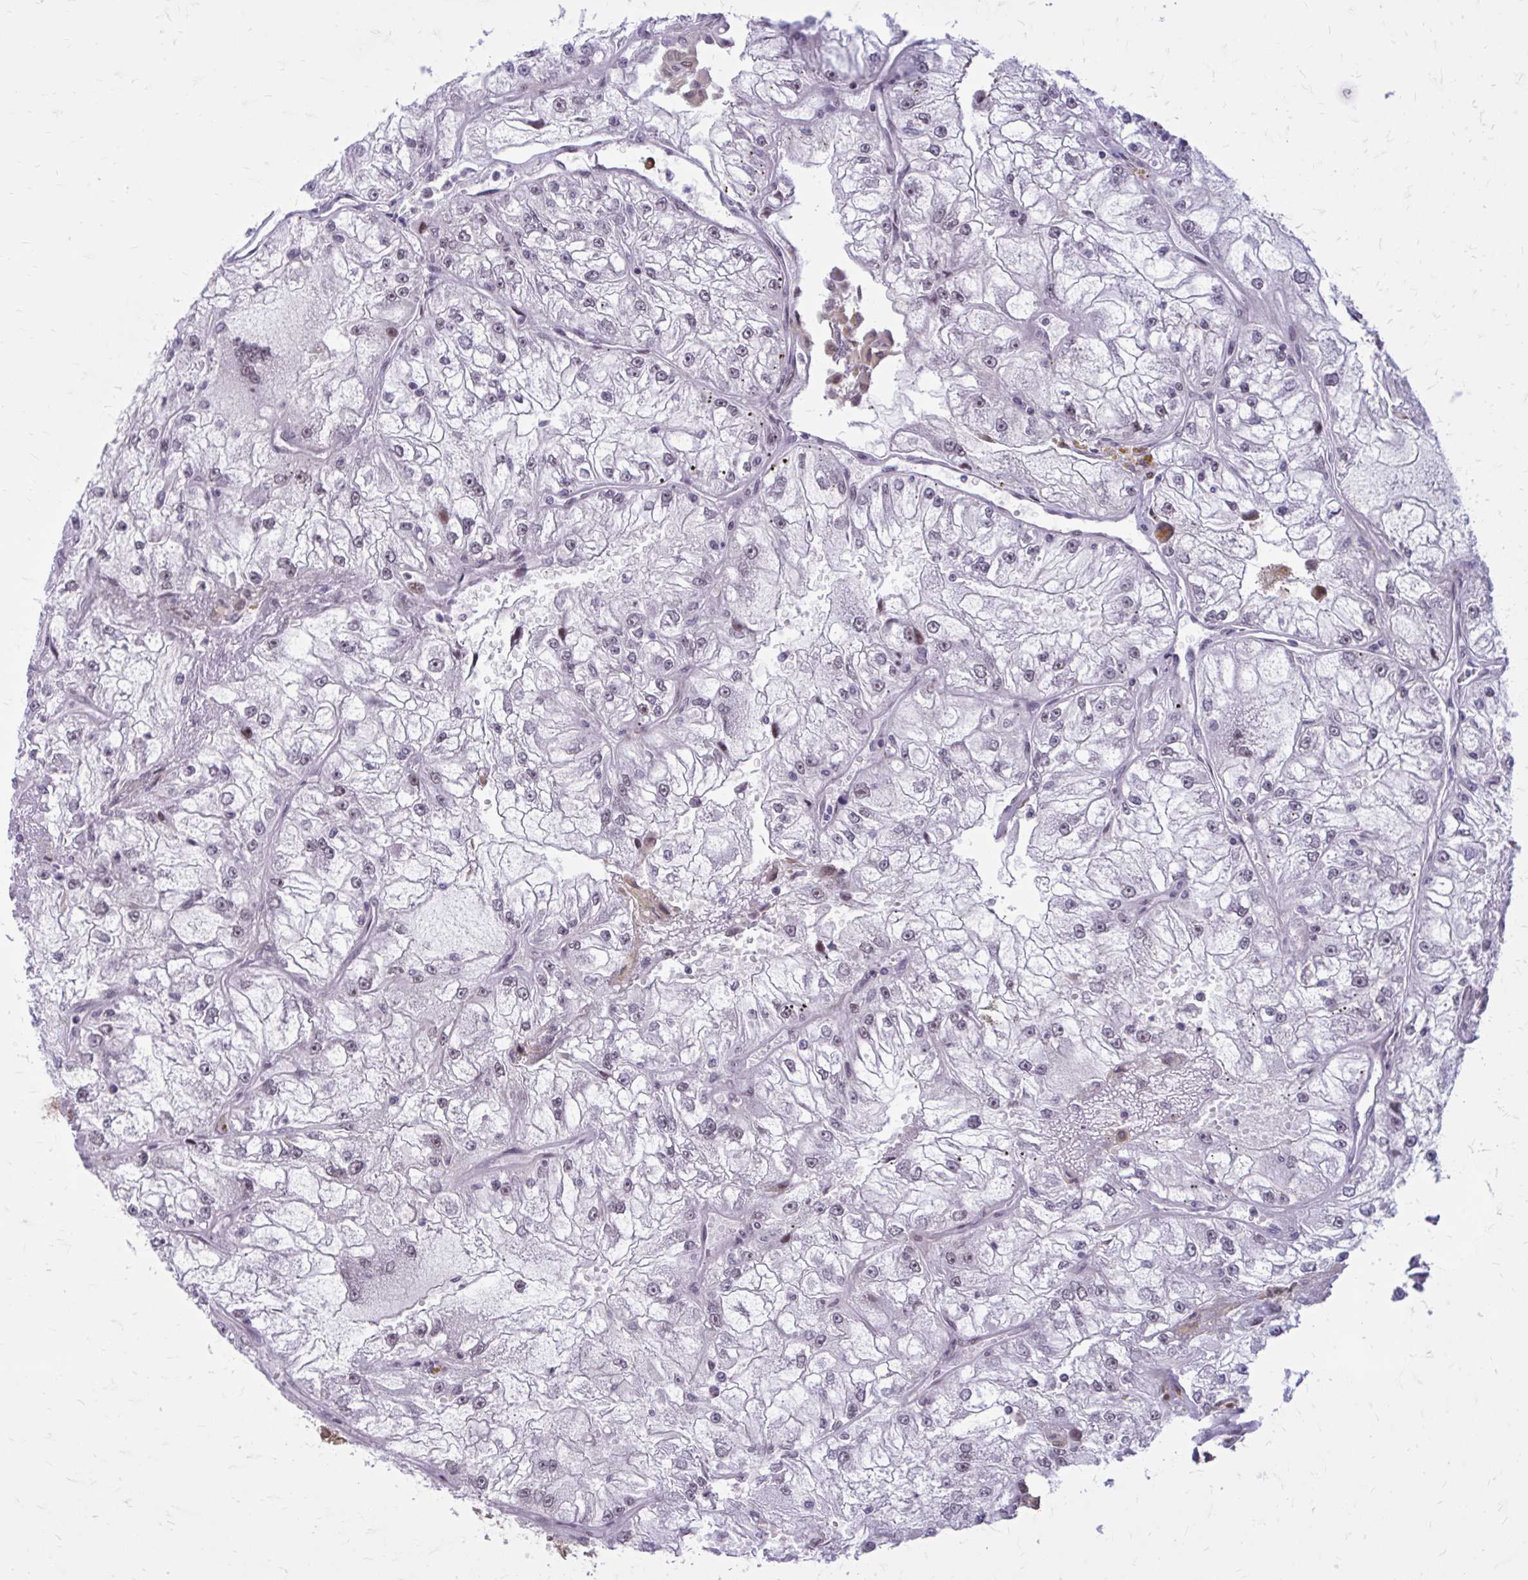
{"staining": {"intensity": "weak", "quantity": "<25%", "location": "nuclear"}, "tissue": "renal cancer", "cell_type": "Tumor cells", "image_type": "cancer", "snomed": [{"axis": "morphology", "description": "Adenocarcinoma, NOS"}, {"axis": "topography", "description": "Kidney"}], "caption": "A high-resolution micrograph shows immunohistochemistry staining of renal adenocarcinoma, which displays no significant expression in tumor cells.", "gene": "PSME4", "patient": {"sex": "female", "age": 72}}